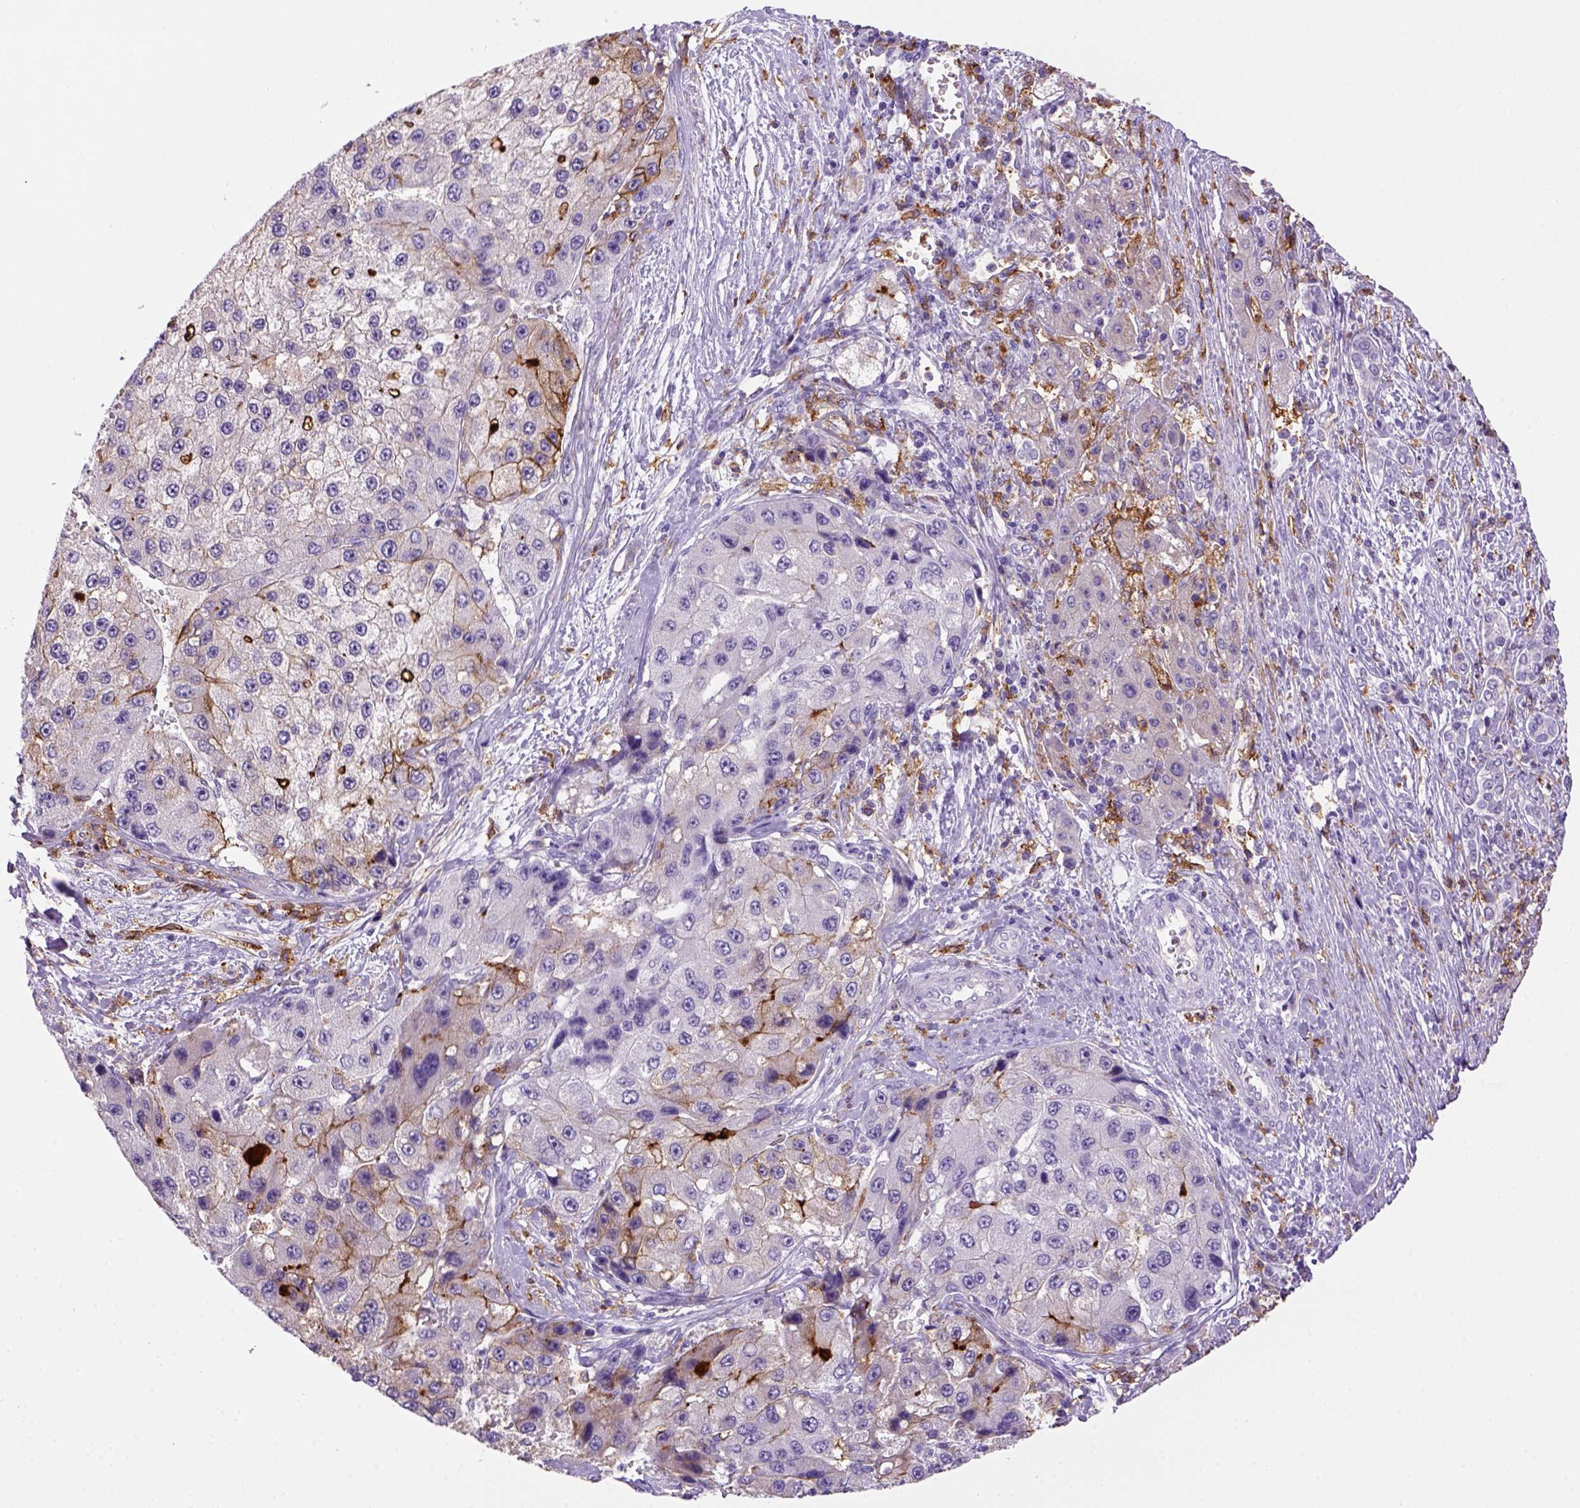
{"staining": {"intensity": "negative", "quantity": "none", "location": "none"}, "tissue": "liver cancer", "cell_type": "Tumor cells", "image_type": "cancer", "snomed": [{"axis": "morphology", "description": "Carcinoma, Hepatocellular, NOS"}, {"axis": "topography", "description": "Liver"}], "caption": "High magnification brightfield microscopy of liver cancer stained with DAB (brown) and counterstained with hematoxylin (blue): tumor cells show no significant positivity.", "gene": "CD14", "patient": {"sex": "female", "age": 73}}